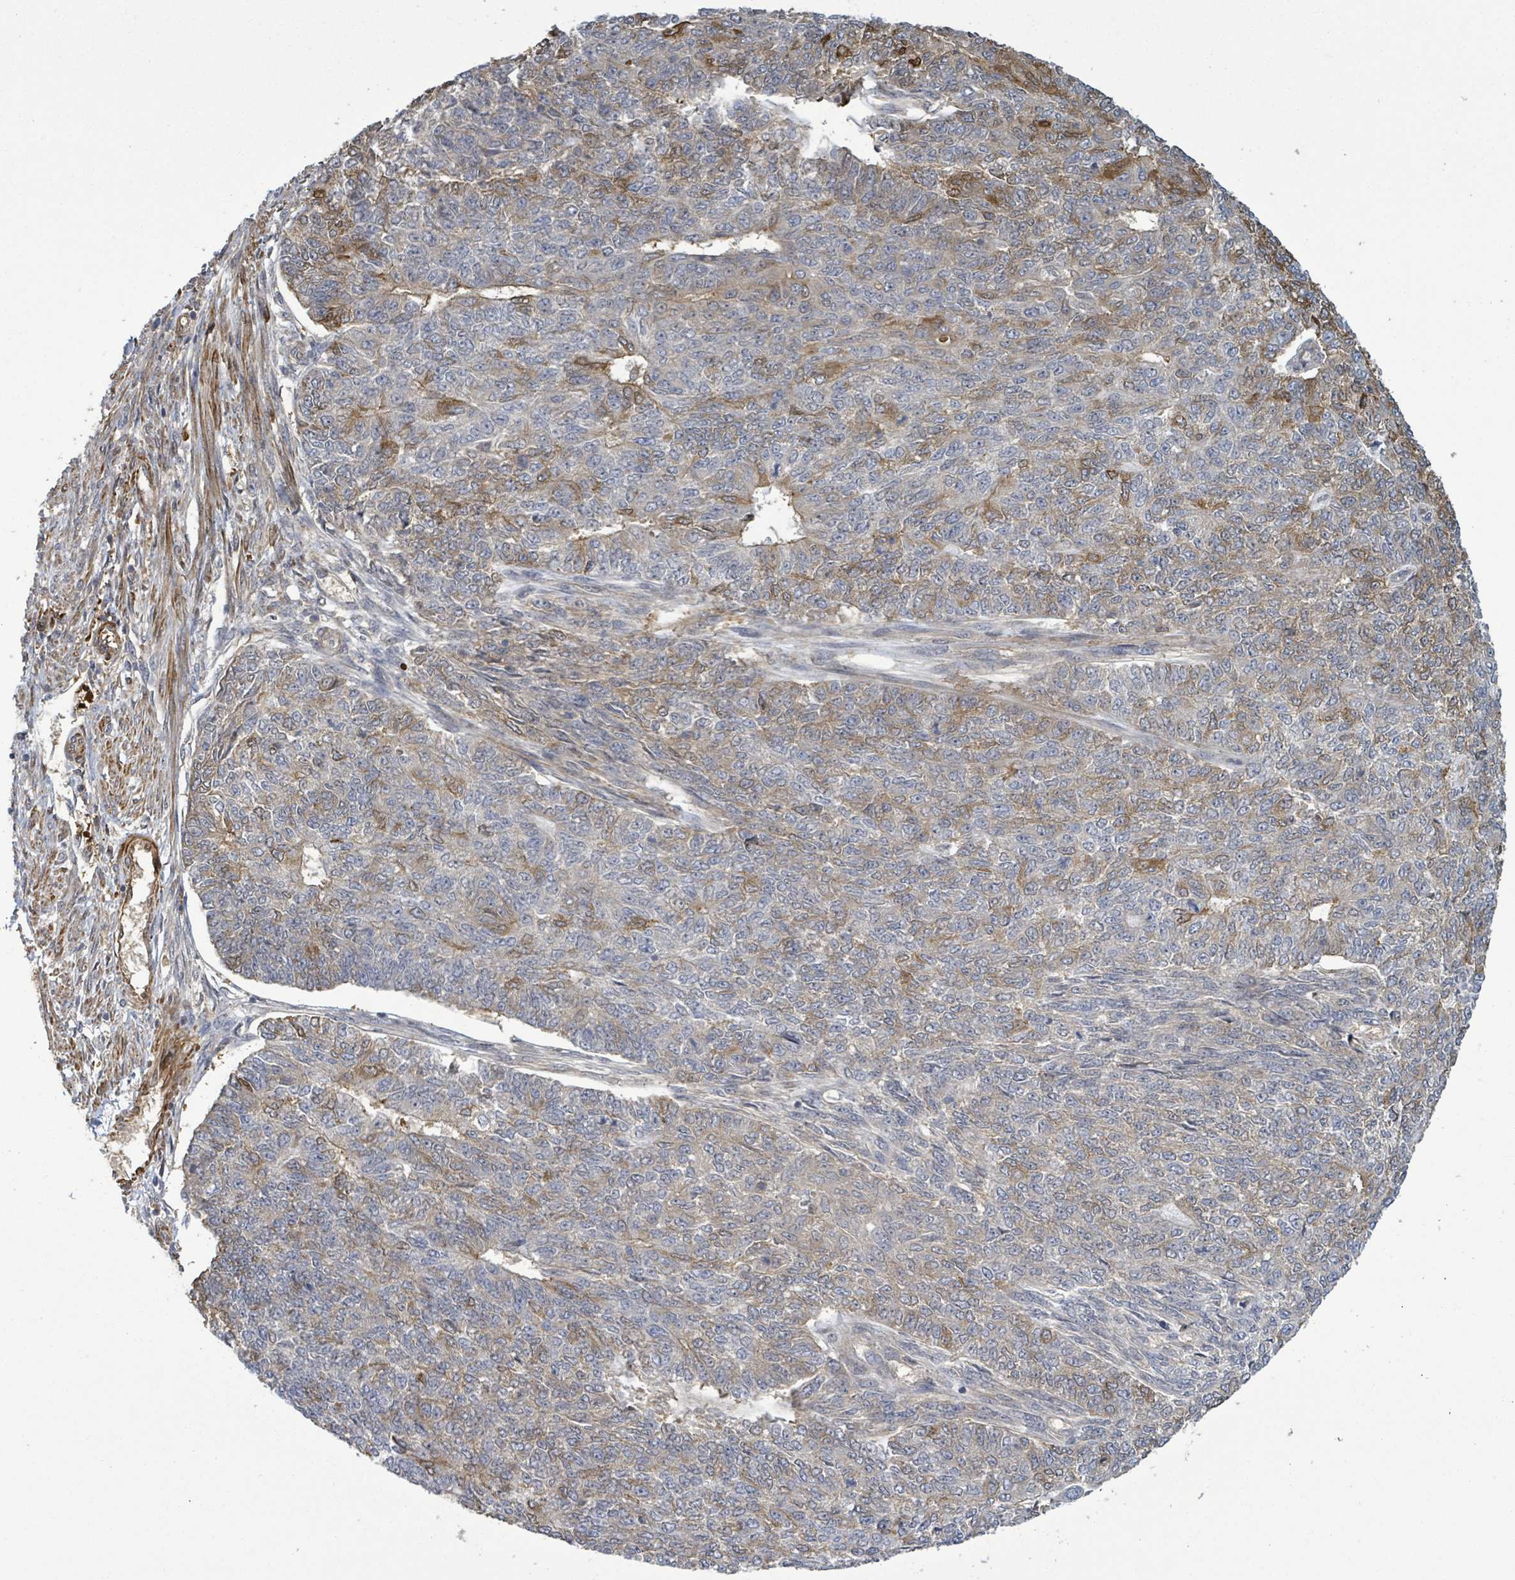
{"staining": {"intensity": "weak", "quantity": "<25%", "location": "cytoplasmic/membranous"}, "tissue": "endometrial cancer", "cell_type": "Tumor cells", "image_type": "cancer", "snomed": [{"axis": "morphology", "description": "Adenocarcinoma, NOS"}, {"axis": "topography", "description": "Endometrium"}], "caption": "Adenocarcinoma (endometrial) stained for a protein using IHC exhibits no expression tumor cells.", "gene": "MAP3K6", "patient": {"sex": "female", "age": 32}}